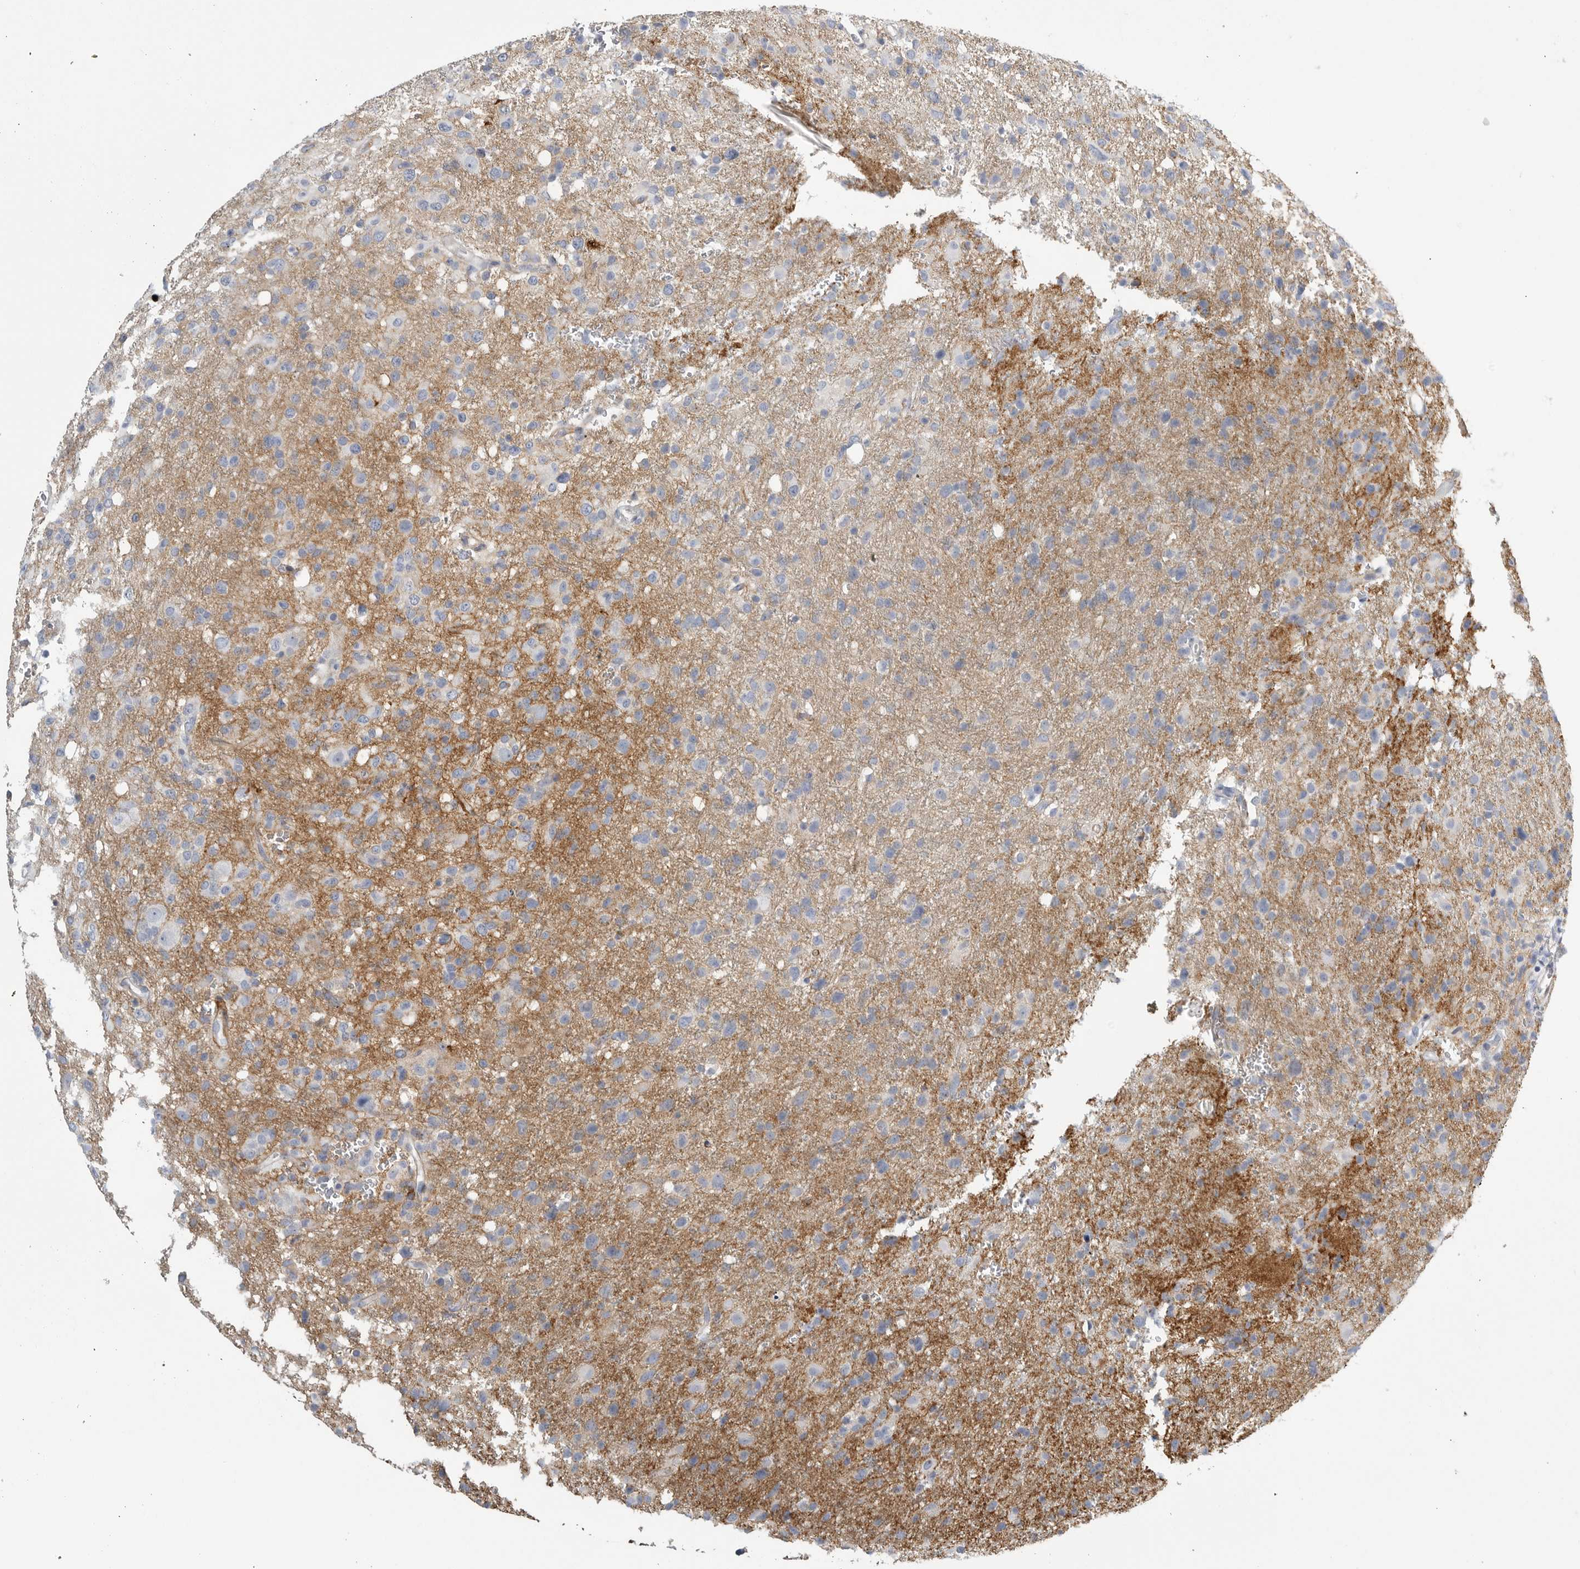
{"staining": {"intensity": "negative", "quantity": "none", "location": "none"}, "tissue": "glioma", "cell_type": "Tumor cells", "image_type": "cancer", "snomed": [{"axis": "morphology", "description": "Glioma, malignant, High grade"}, {"axis": "topography", "description": "Brain"}], "caption": "This is a image of immunohistochemistry (IHC) staining of malignant high-grade glioma, which shows no staining in tumor cells. (Brightfield microscopy of DAB (3,3'-diaminobenzidine) IHC at high magnification).", "gene": "TNR", "patient": {"sex": "female", "age": 57}}